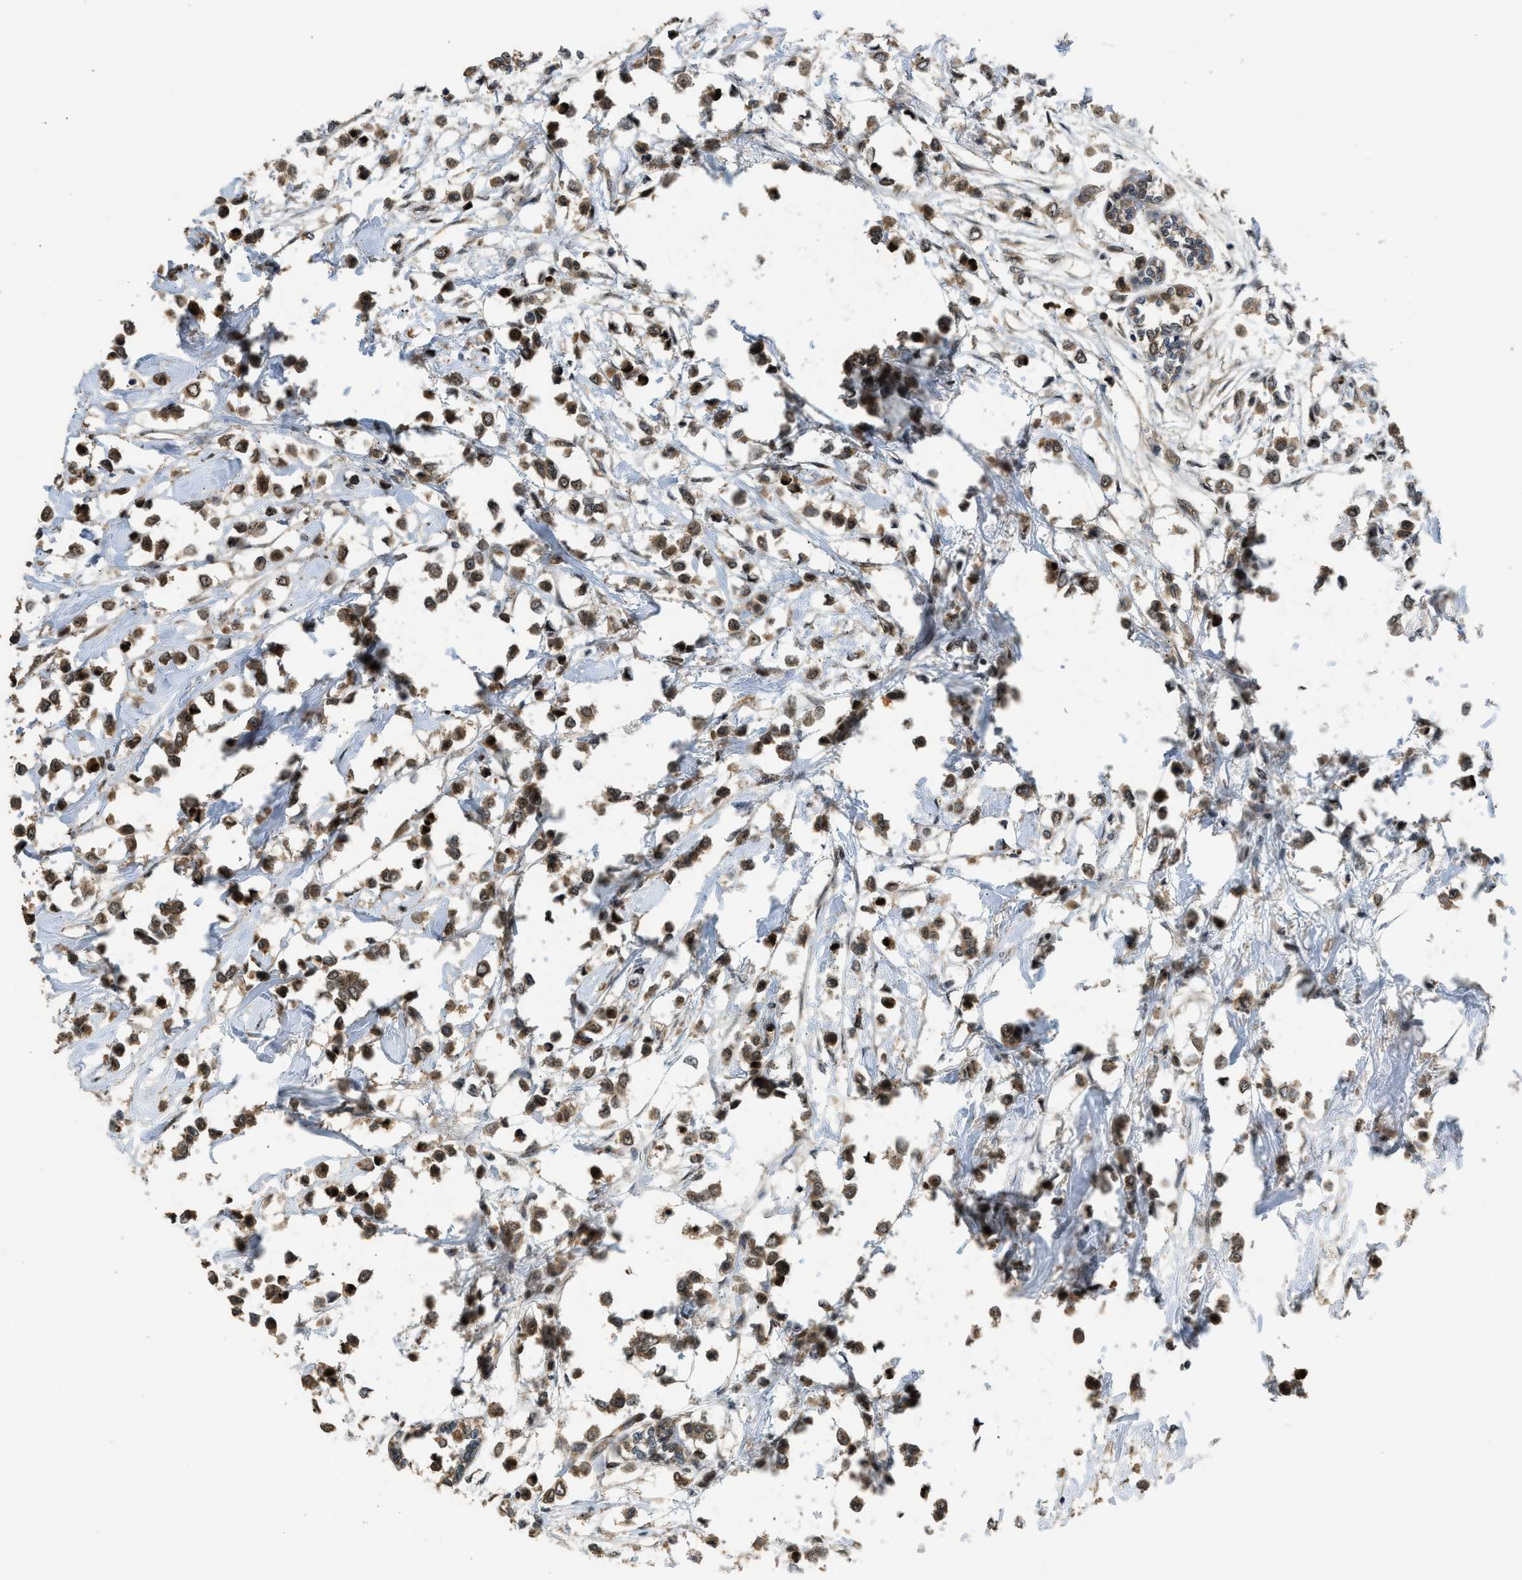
{"staining": {"intensity": "moderate", "quantity": ">75%", "location": "cytoplasmic/membranous,nuclear"}, "tissue": "breast cancer", "cell_type": "Tumor cells", "image_type": "cancer", "snomed": [{"axis": "morphology", "description": "Lobular carcinoma"}, {"axis": "topography", "description": "Breast"}], "caption": "Protein expression analysis of breast cancer reveals moderate cytoplasmic/membranous and nuclear expression in approximately >75% of tumor cells. (brown staining indicates protein expression, while blue staining denotes nuclei).", "gene": "GET1", "patient": {"sex": "female", "age": 51}}